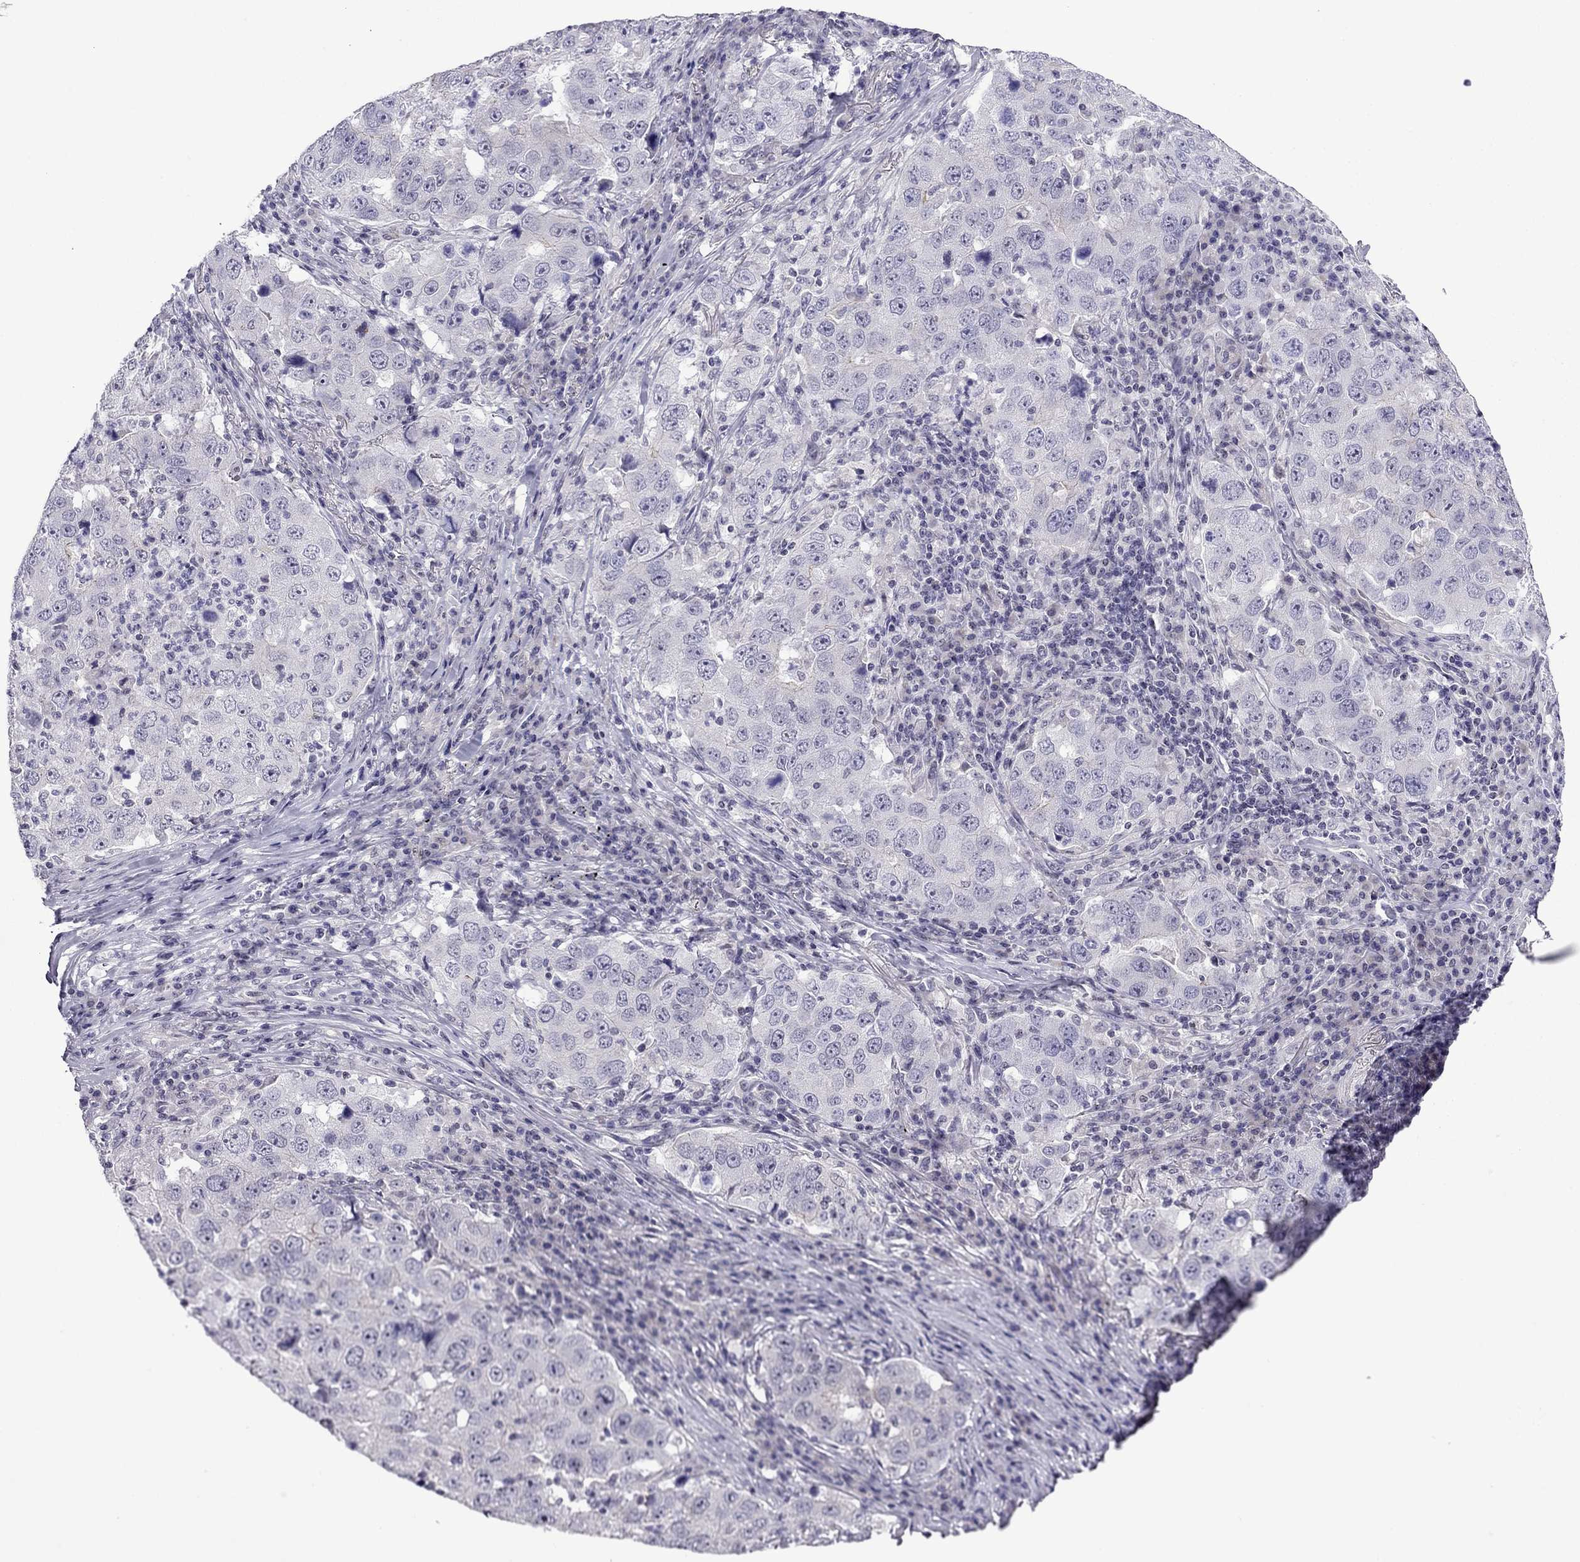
{"staining": {"intensity": "negative", "quantity": "none", "location": "none"}, "tissue": "lung cancer", "cell_type": "Tumor cells", "image_type": "cancer", "snomed": [{"axis": "morphology", "description": "Adenocarcinoma, NOS"}, {"axis": "topography", "description": "Lung"}], "caption": "DAB (3,3'-diaminobenzidine) immunohistochemical staining of adenocarcinoma (lung) exhibits no significant expression in tumor cells. (DAB immunohistochemistry with hematoxylin counter stain).", "gene": "POM121L12", "patient": {"sex": "male", "age": 73}}